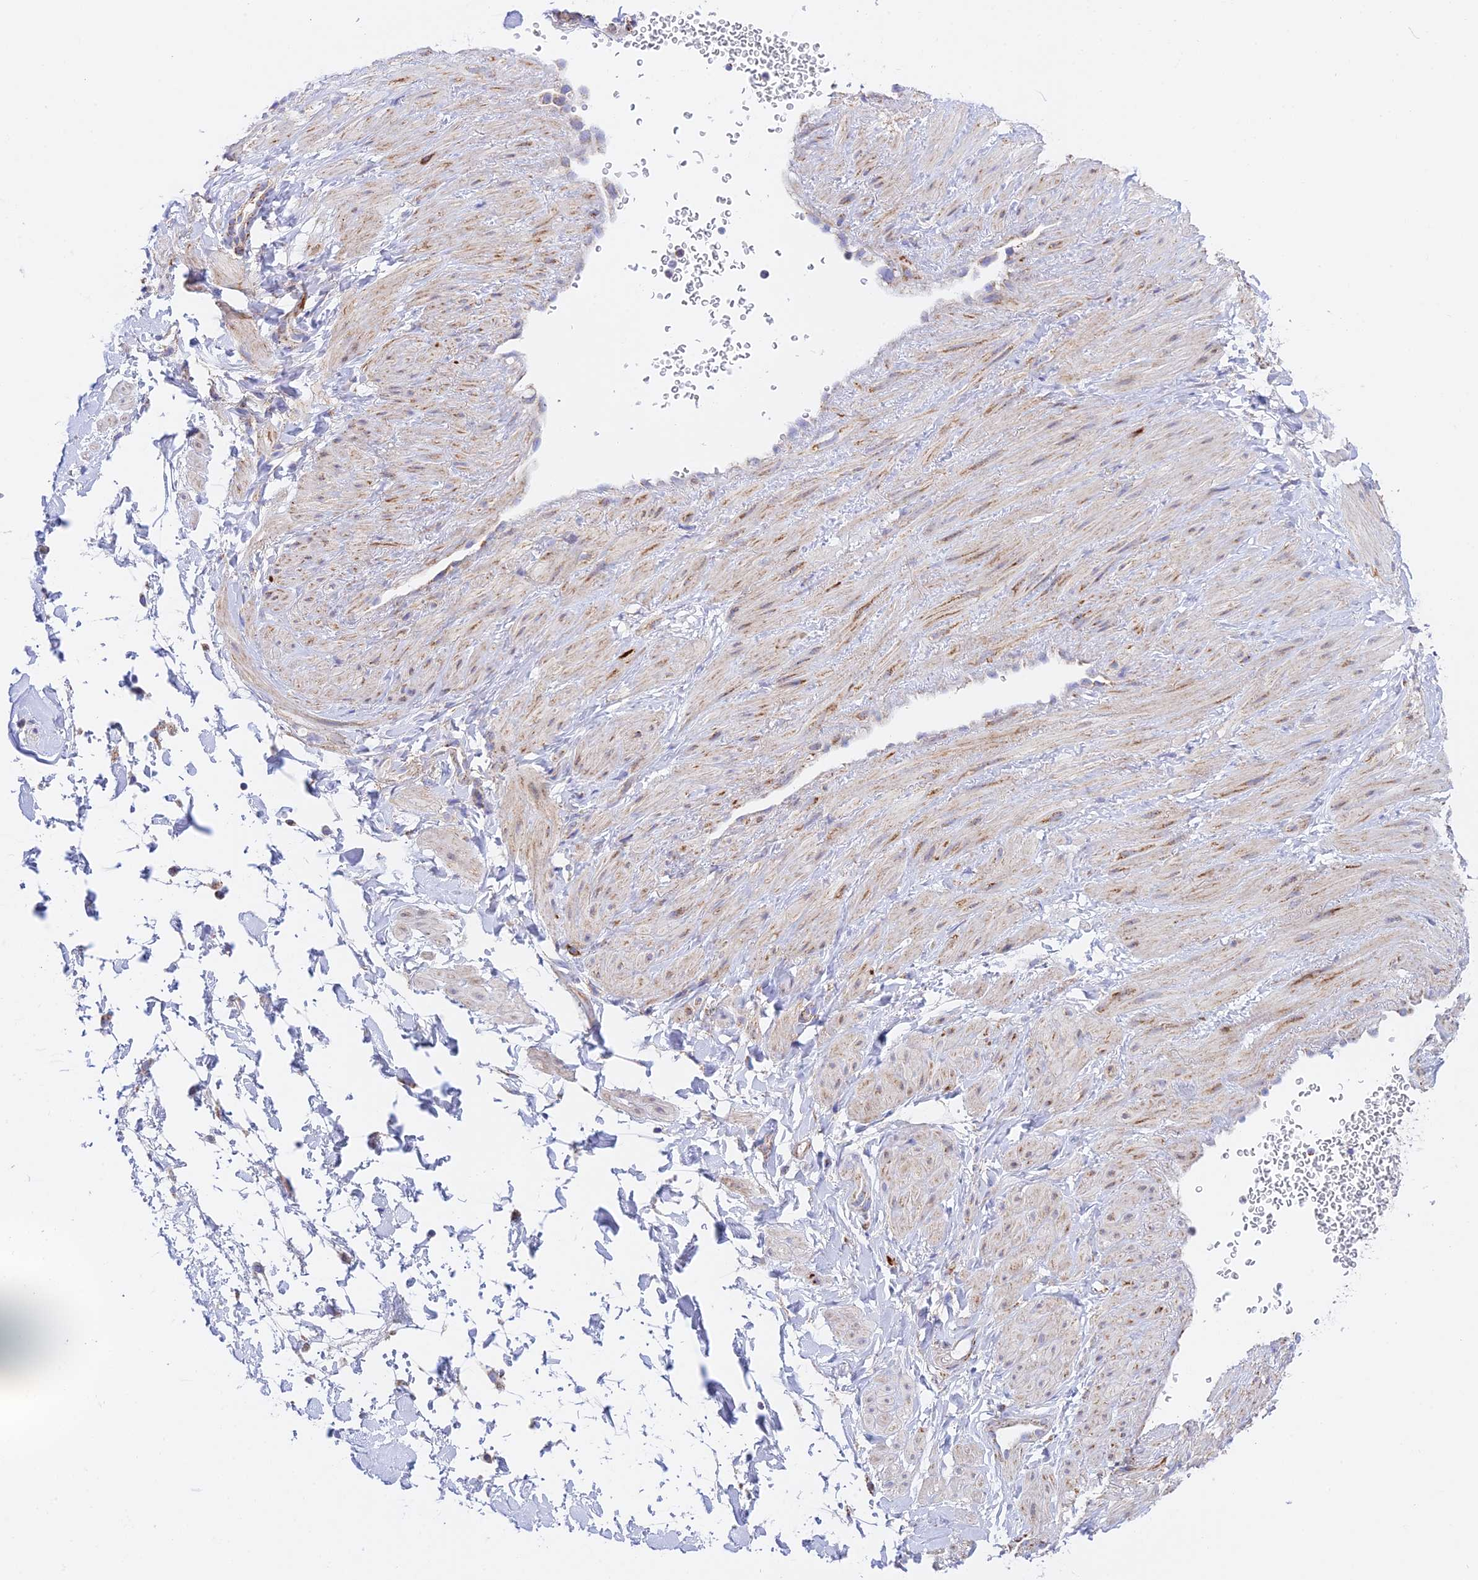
{"staining": {"intensity": "moderate", "quantity": ">75%", "location": "cytoplasmic/membranous"}, "tissue": "soft tissue", "cell_type": "Fibroblasts", "image_type": "normal", "snomed": [{"axis": "morphology", "description": "Normal tissue, NOS"}, {"axis": "topography", "description": "Soft tissue"}, {"axis": "topography", "description": "Adipose tissue"}, {"axis": "topography", "description": "Vascular tissue"}, {"axis": "topography", "description": "Peripheral nerve tissue"}], "caption": "IHC histopathology image of benign human soft tissue stained for a protein (brown), which reveals medium levels of moderate cytoplasmic/membranous positivity in approximately >75% of fibroblasts.", "gene": "HSDL2", "patient": {"sex": "male", "age": 74}}